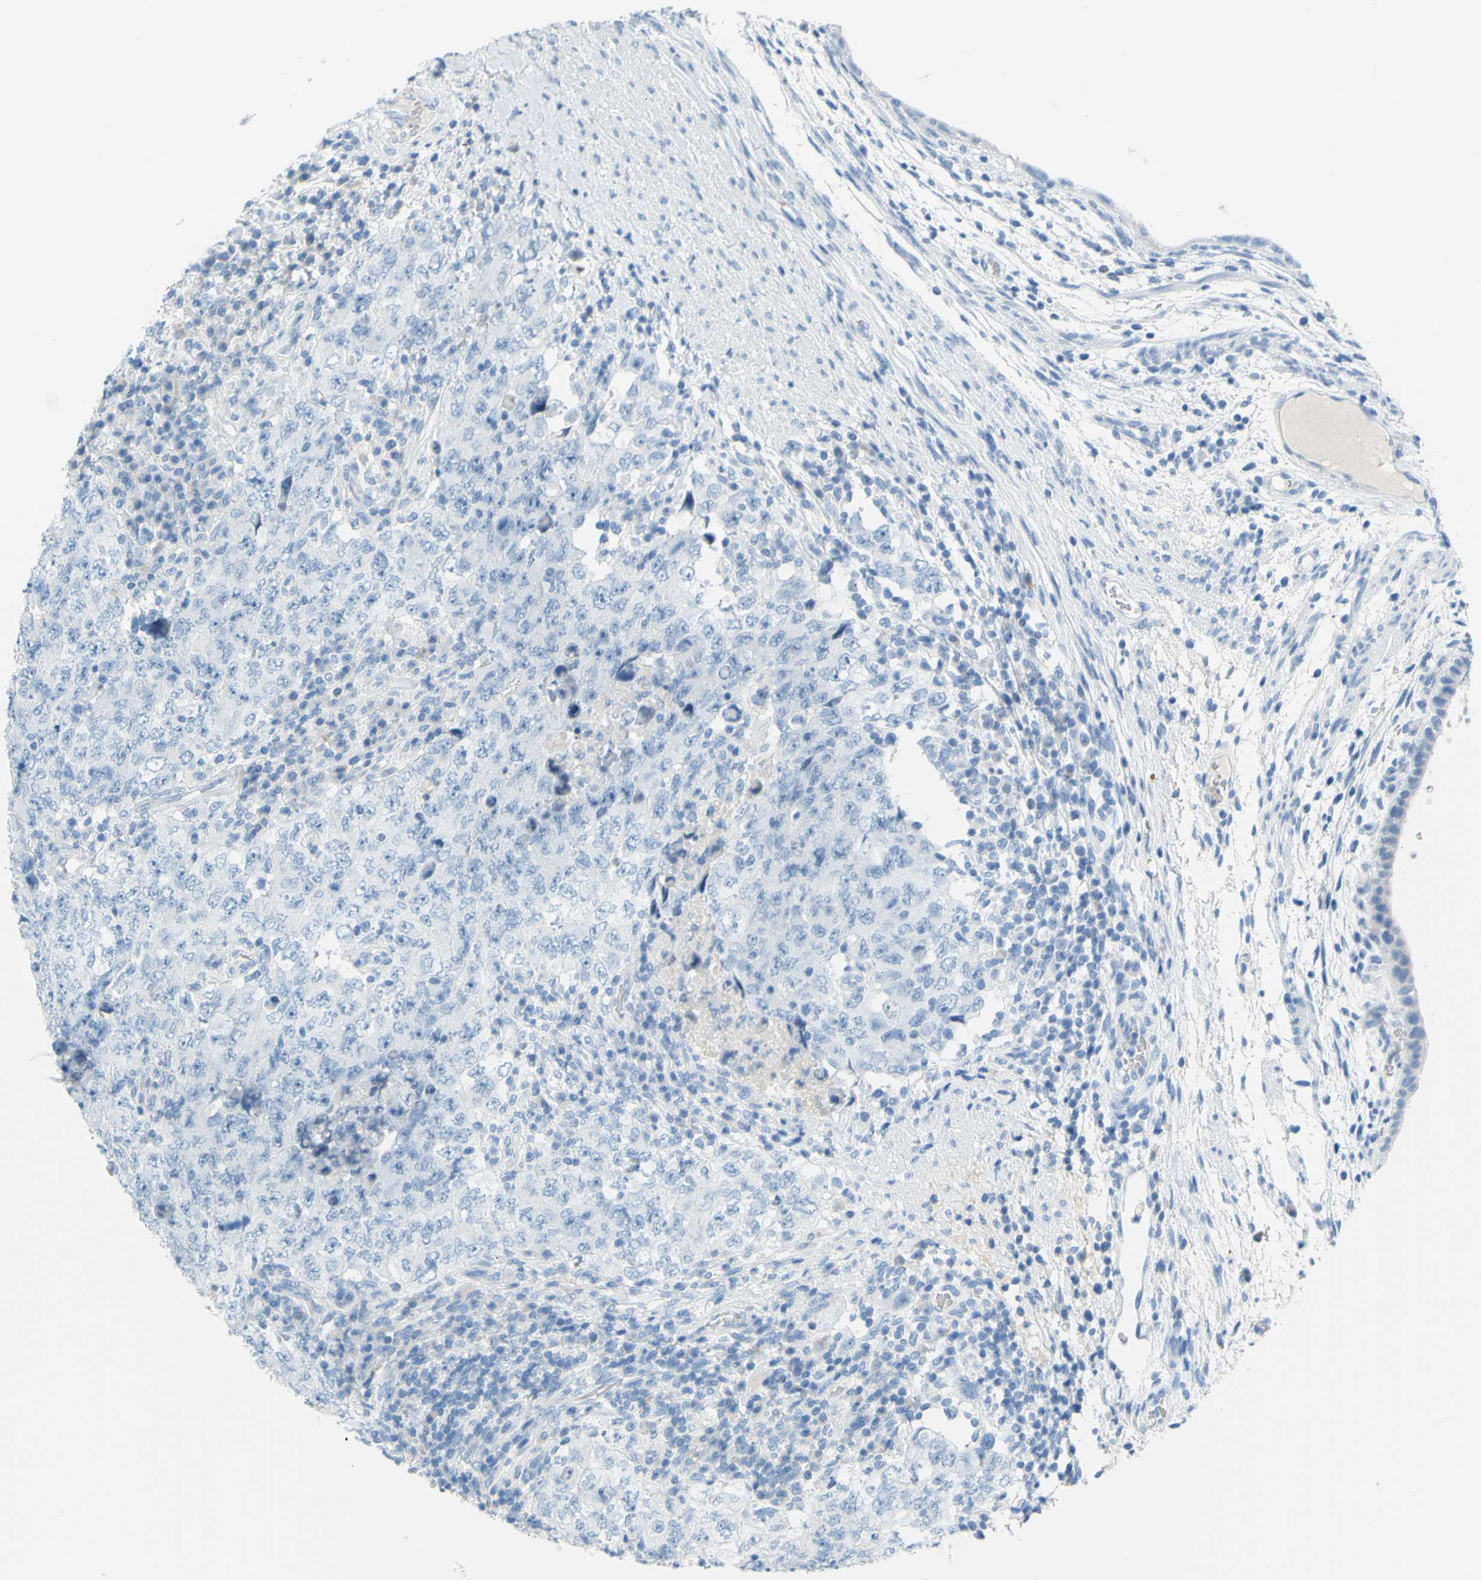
{"staining": {"intensity": "negative", "quantity": "none", "location": "none"}, "tissue": "testis cancer", "cell_type": "Tumor cells", "image_type": "cancer", "snomed": [{"axis": "morphology", "description": "Carcinoma, Embryonal, NOS"}, {"axis": "topography", "description": "Testis"}], "caption": "A histopathology image of embryonal carcinoma (testis) stained for a protein demonstrates no brown staining in tumor cells.", "gene": "DCT", "patient": {"sex": "male", "age": 26}}